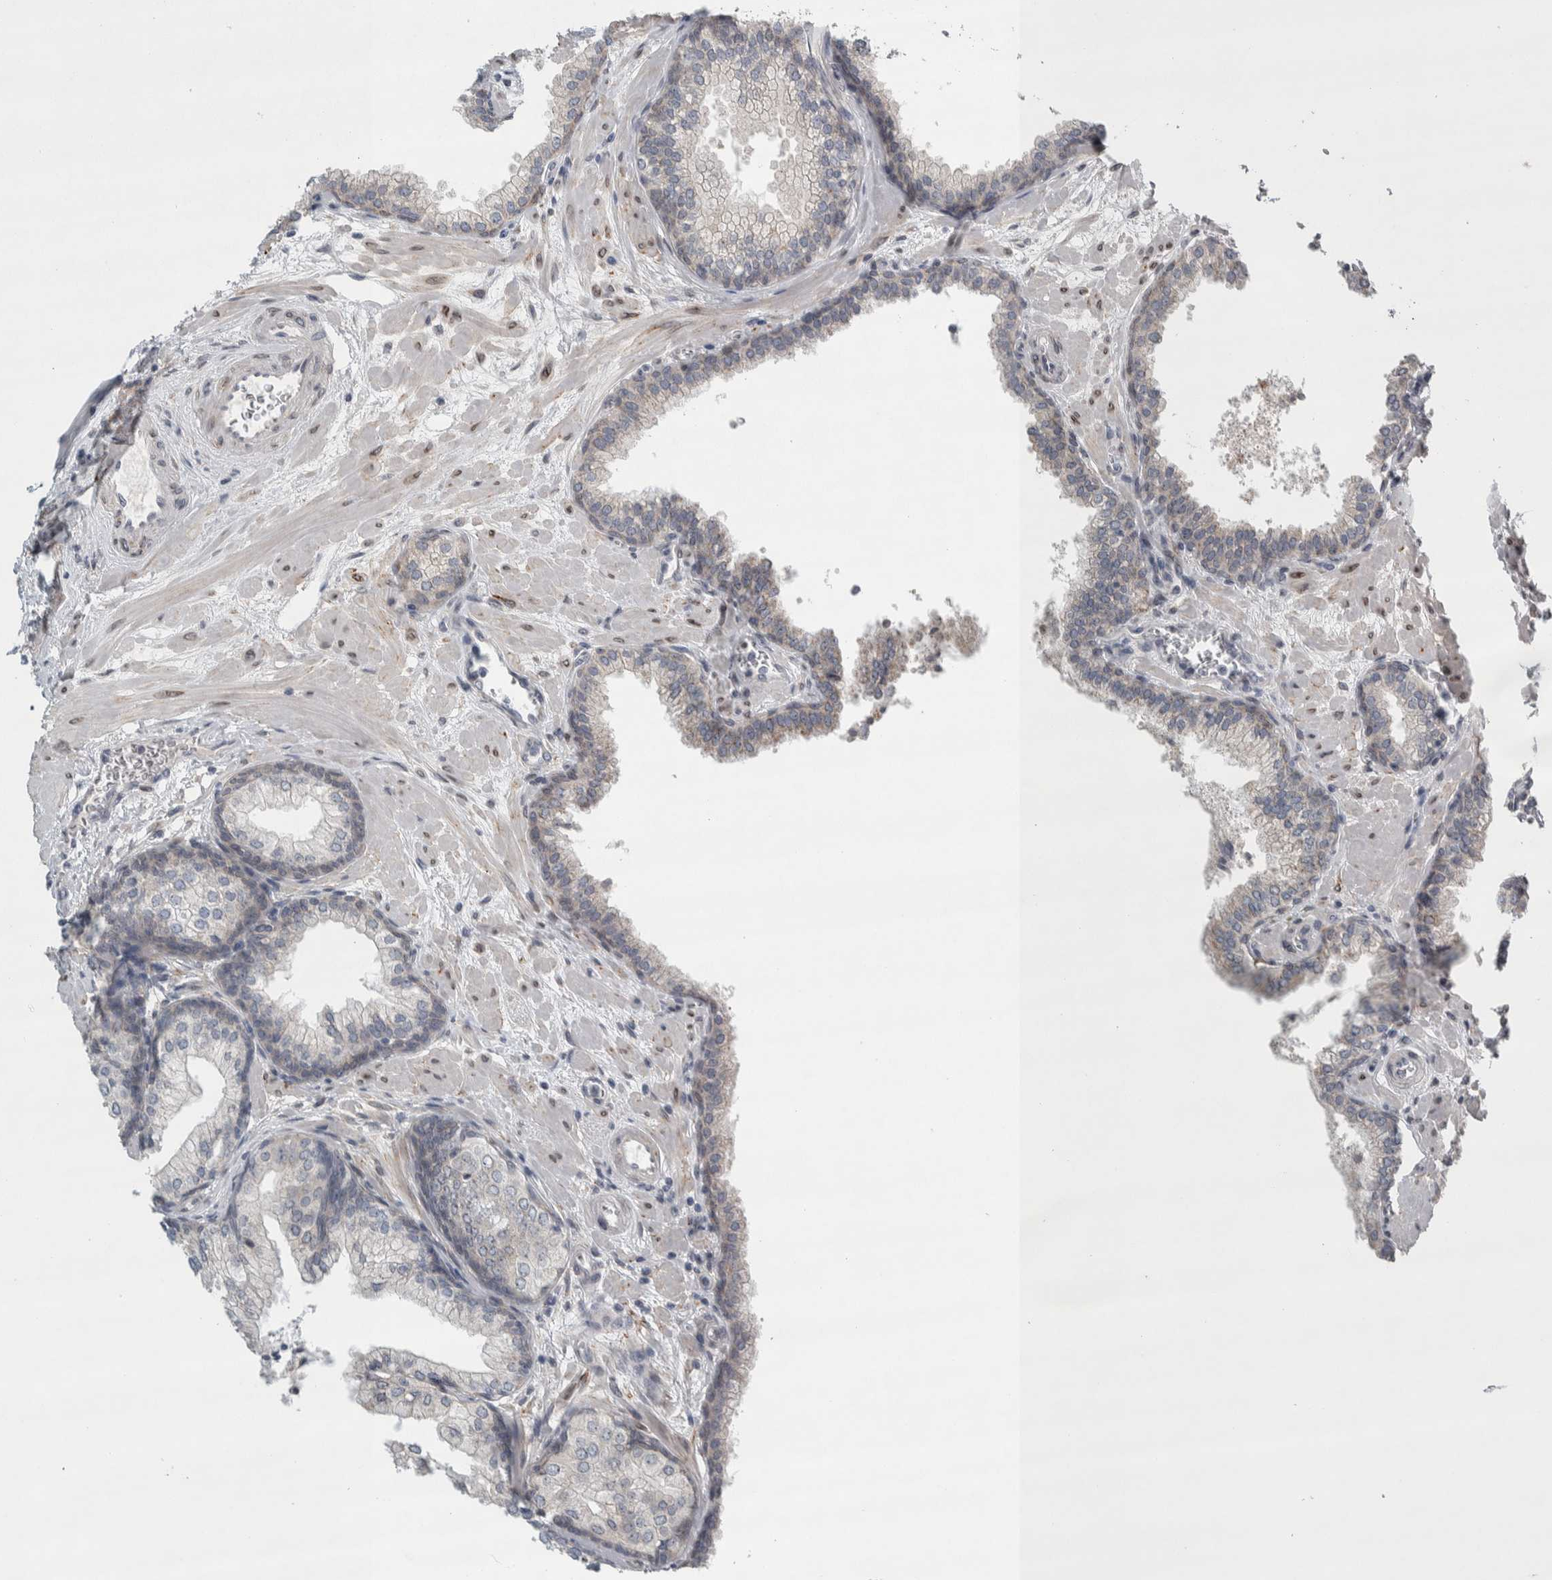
{"staining": {"intensity": "weak", "quantity": "<25%", "location": "cytoplasmic/membranous"}, "tissue": "prostate", "cell_type": "Glandular cells", "image_type": "normal", "snomed": [{"axis": "morphology", "description": "Normal tissue, NOS"}, {"axis": "morphology", "description": "Urothelial carcinoma, Low grade"}, {"axis": "topography", "description": "Urinary bladder"}, {"axis": "topography", "description": "Prostate"}], "caption": "IHC image of benign human prostate stained for a protein (brown), which exhibits no expression in glandular cells. (DAB immunohistochemistry (IHC) with hematoxylin counter stain).", "gene": "SIGMAR1", "patient": {"sex": "male", "age": 60}}